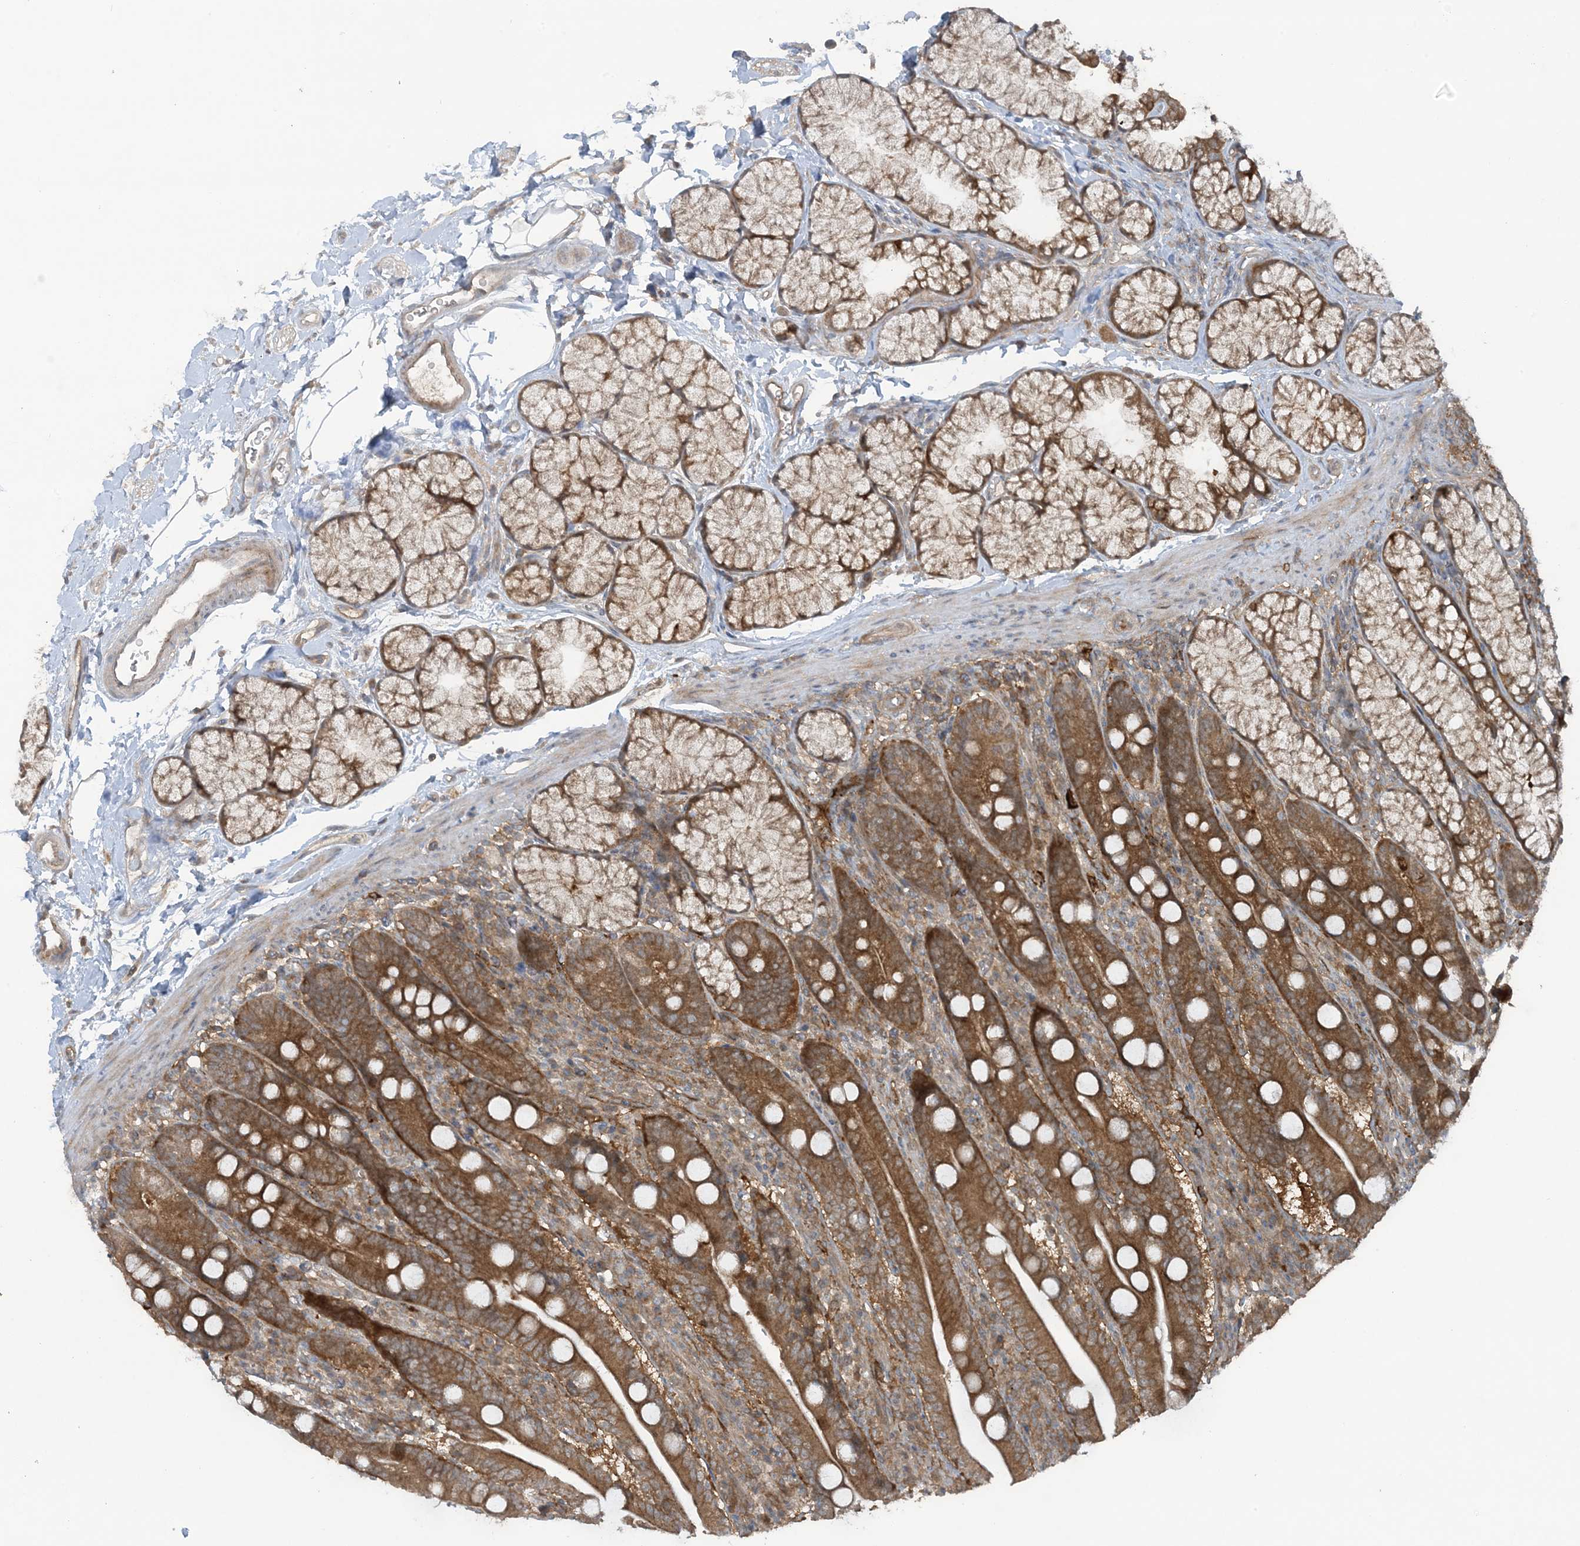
{"staining": {"intensity": "strong", "quantity": ">75%", "location": "cytoplasmic/membranous"}, "tissue": "duodenum", "cell_type": "Glandular cells", "image_type": "normal", "snomed": [{"axis": "morphology", "description": "Normal tissue, NOS"}, {"axis": "topography", "description": "Duodenum"}], "caption": "High-power microscopy captured an immunohistochemistry image of benign duodenum, revealing strong cytoplasmic/membranous expression in approximately >75% of glandular cells.", "gene": "STAM2", "patient": {"sex": "male", "age": 35}}